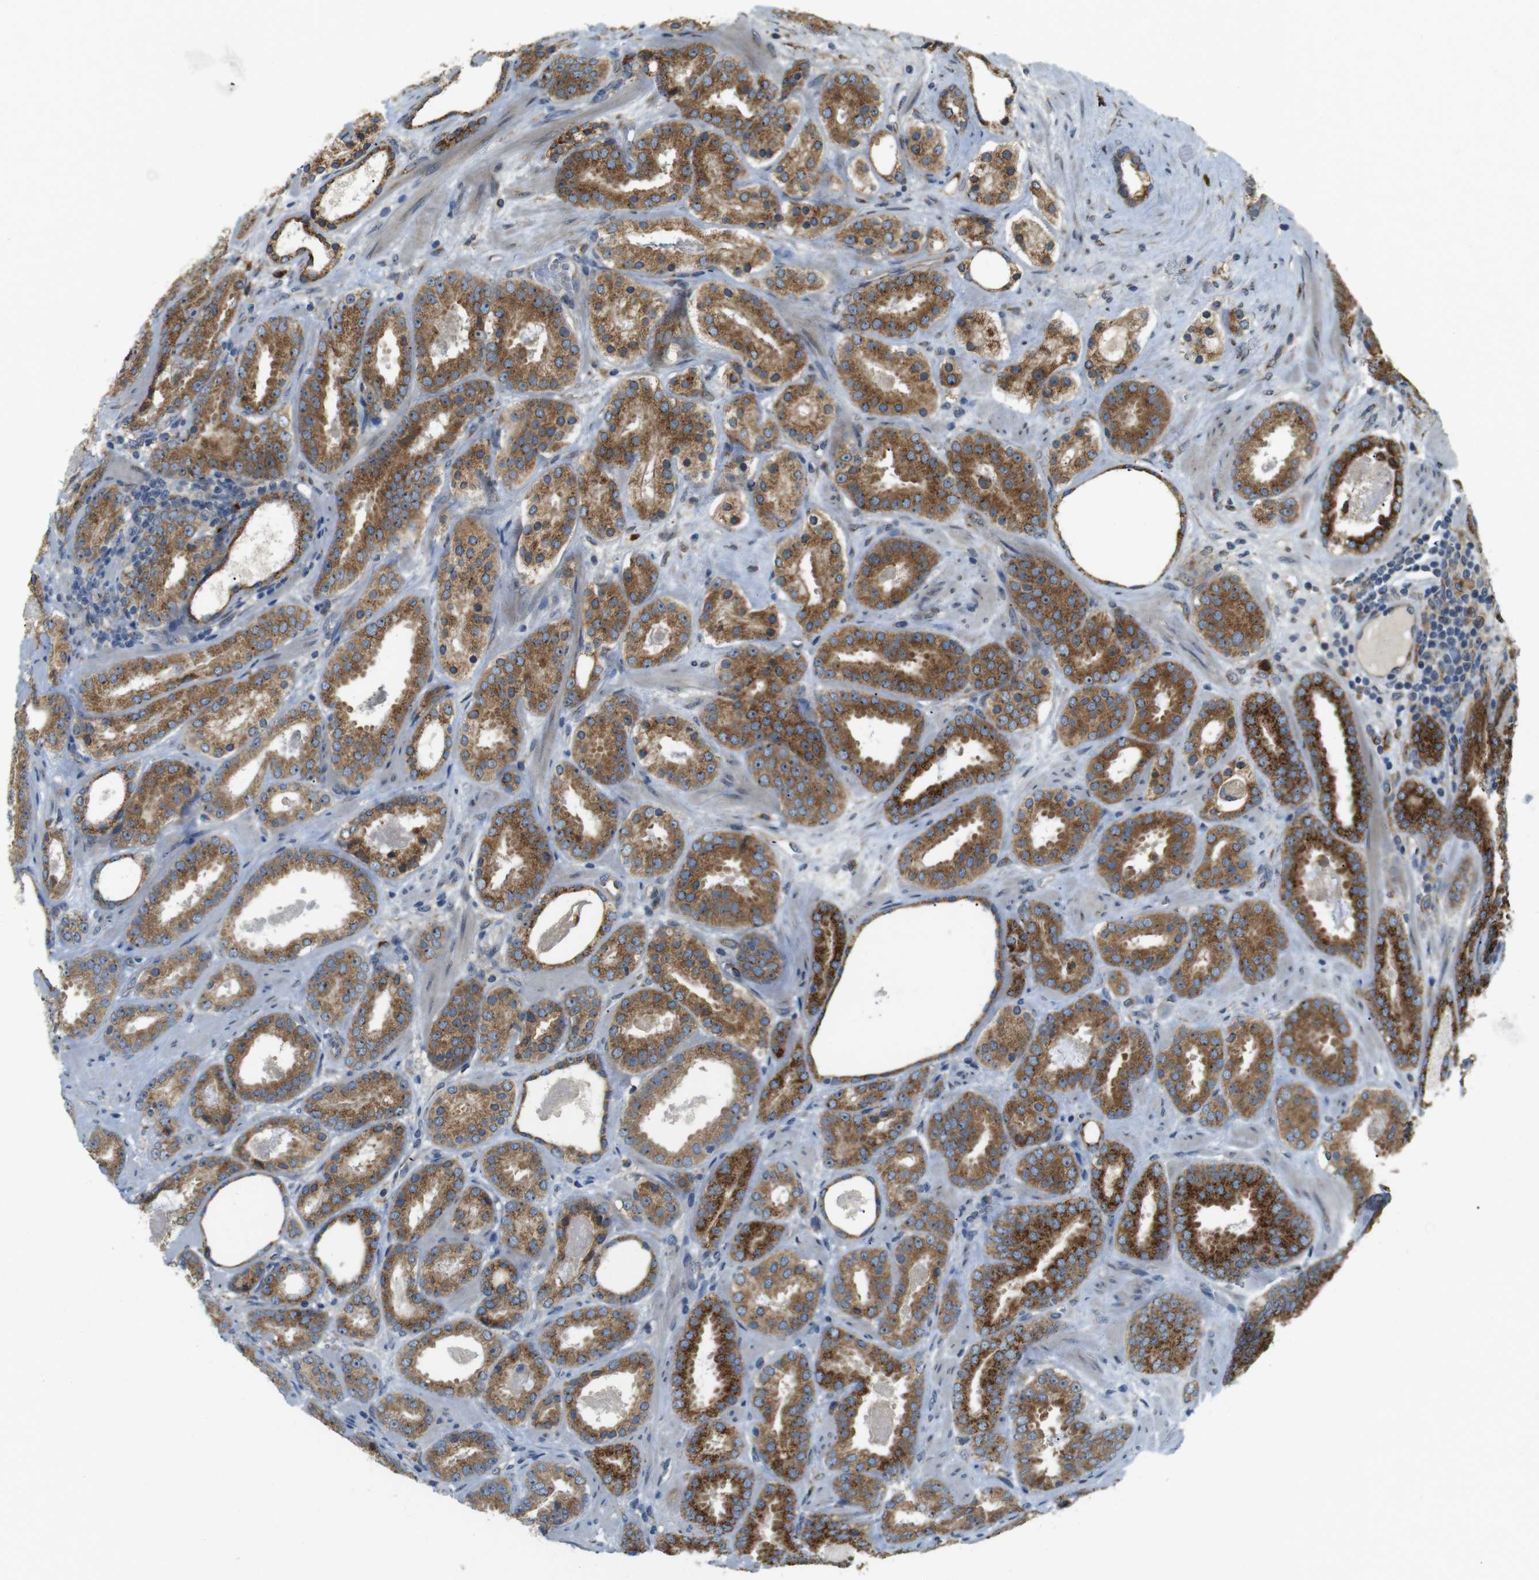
{"staining": {"intensity": "moderate", "quantity": ">75%", "location": "cytoplasmic/membranous"}, "tissue": "prostate cancer", "cell_type": "Tumor cells", "image_type": "cancer", "snomed": [{"axis": "morphology", "description": "Adenocarcinoma, Low grade"}, {"axis": "topography", "description": "Prostate"}], "caption": "The micrograph exhibits staining of prostate cancer (low-grade adenocarcinoma), revealing moderate cytoplasmic/membranous protein staining (brown color) within tumor cells. The staining is performed using DAB brown chromogen to label protein expression. The nuclei are counter-stained blue using hematoxylin.", "gene": "TMEM143", "patient": {"sex": "male", "age": 69}}